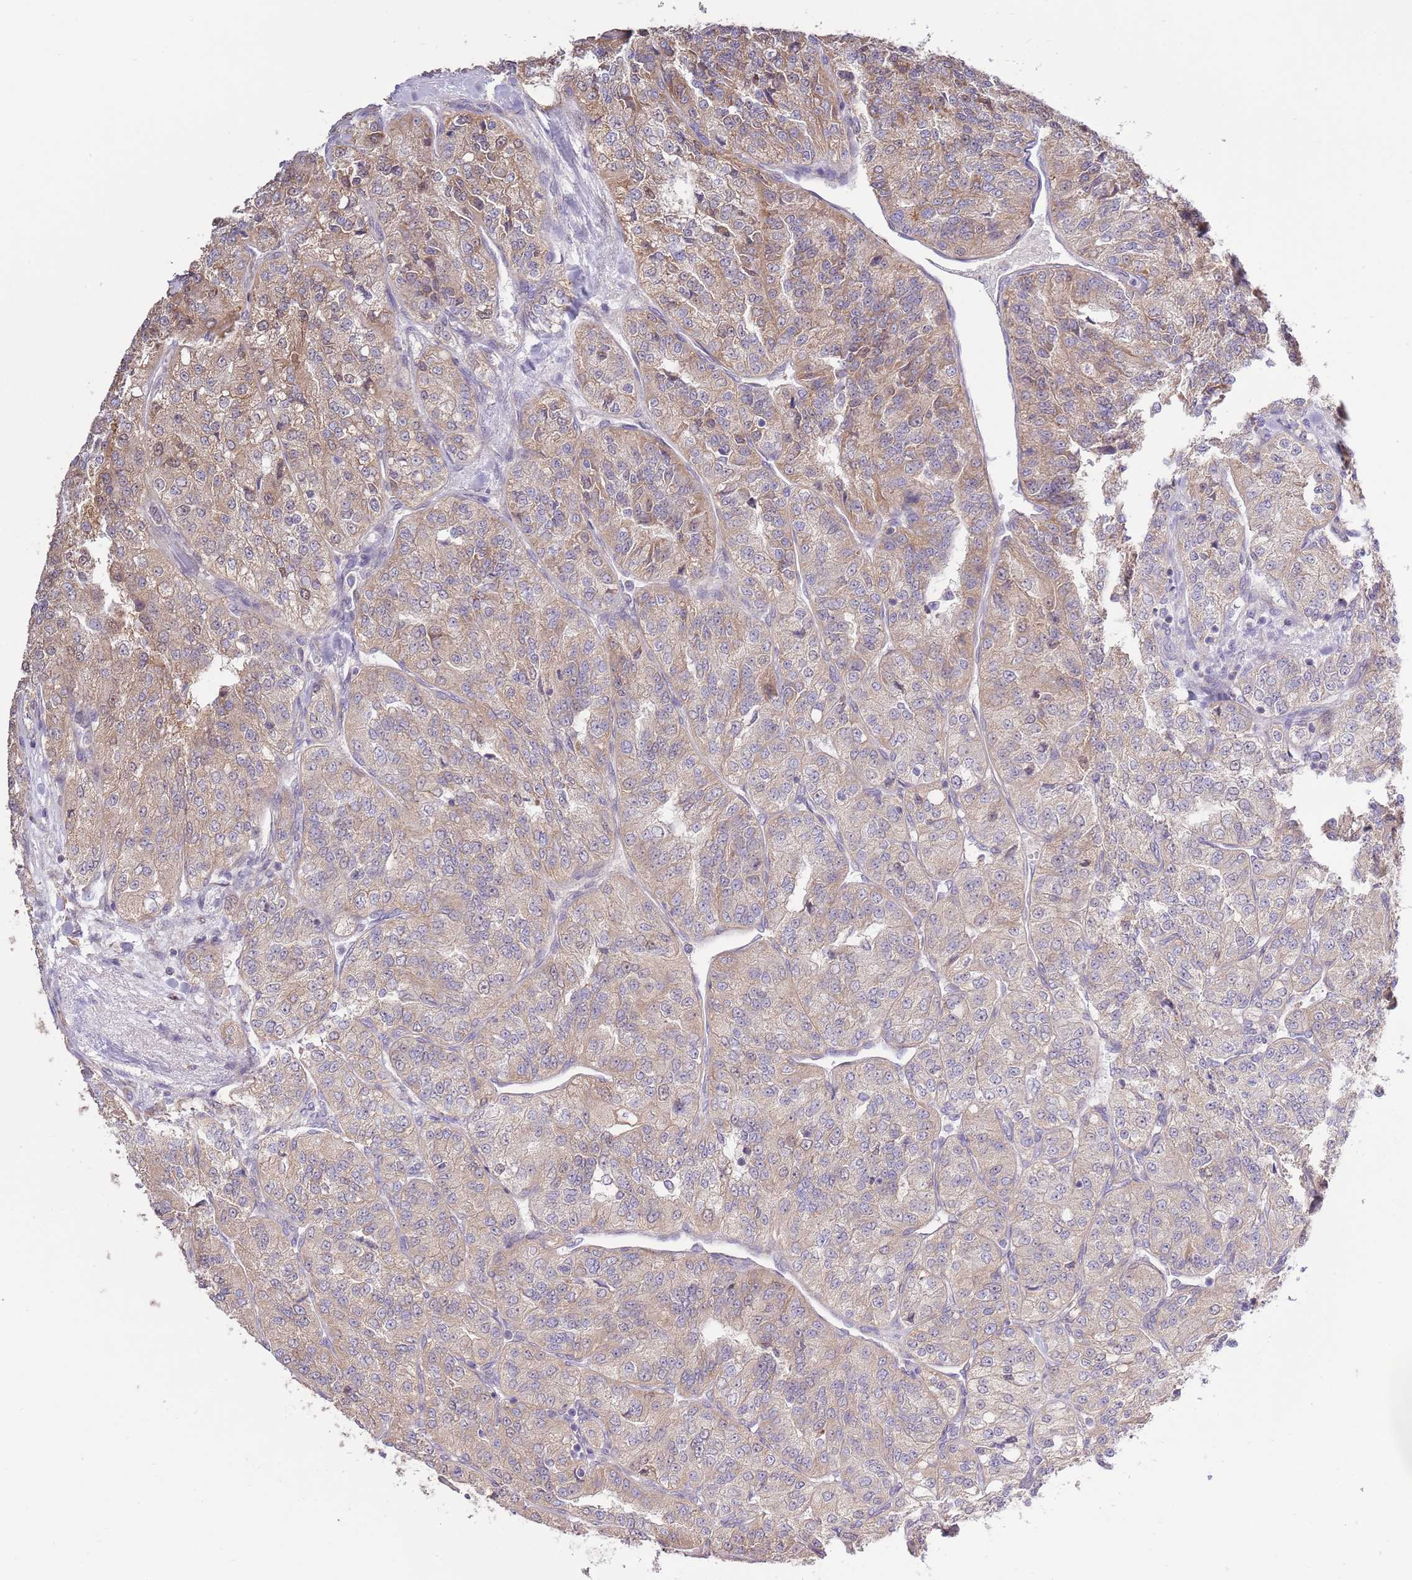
{"staining": {"intensity": "weak", "quantity": ">75%", "location": "cytoplasmic/membranous"}, "tissue": "renal cancer", "cell_type": "Tumor cells", "image_type": "cancer", "snomed": [{"axis": "morphology", "description": "Adenocarcinoma, NOS"}, {"axis": "topography", "description": "Kidney"}], "caption": "DAB (3,3'-diaminobenzidine) immunohistochemical staining of human renal cancer (adenocarcinoma) shows weak cytoplasmic/membranous protein positivity in approximately >75% of tumor cells.", "gene": "ARL2BP", "patient": {"sex": "female", "age": 63}}